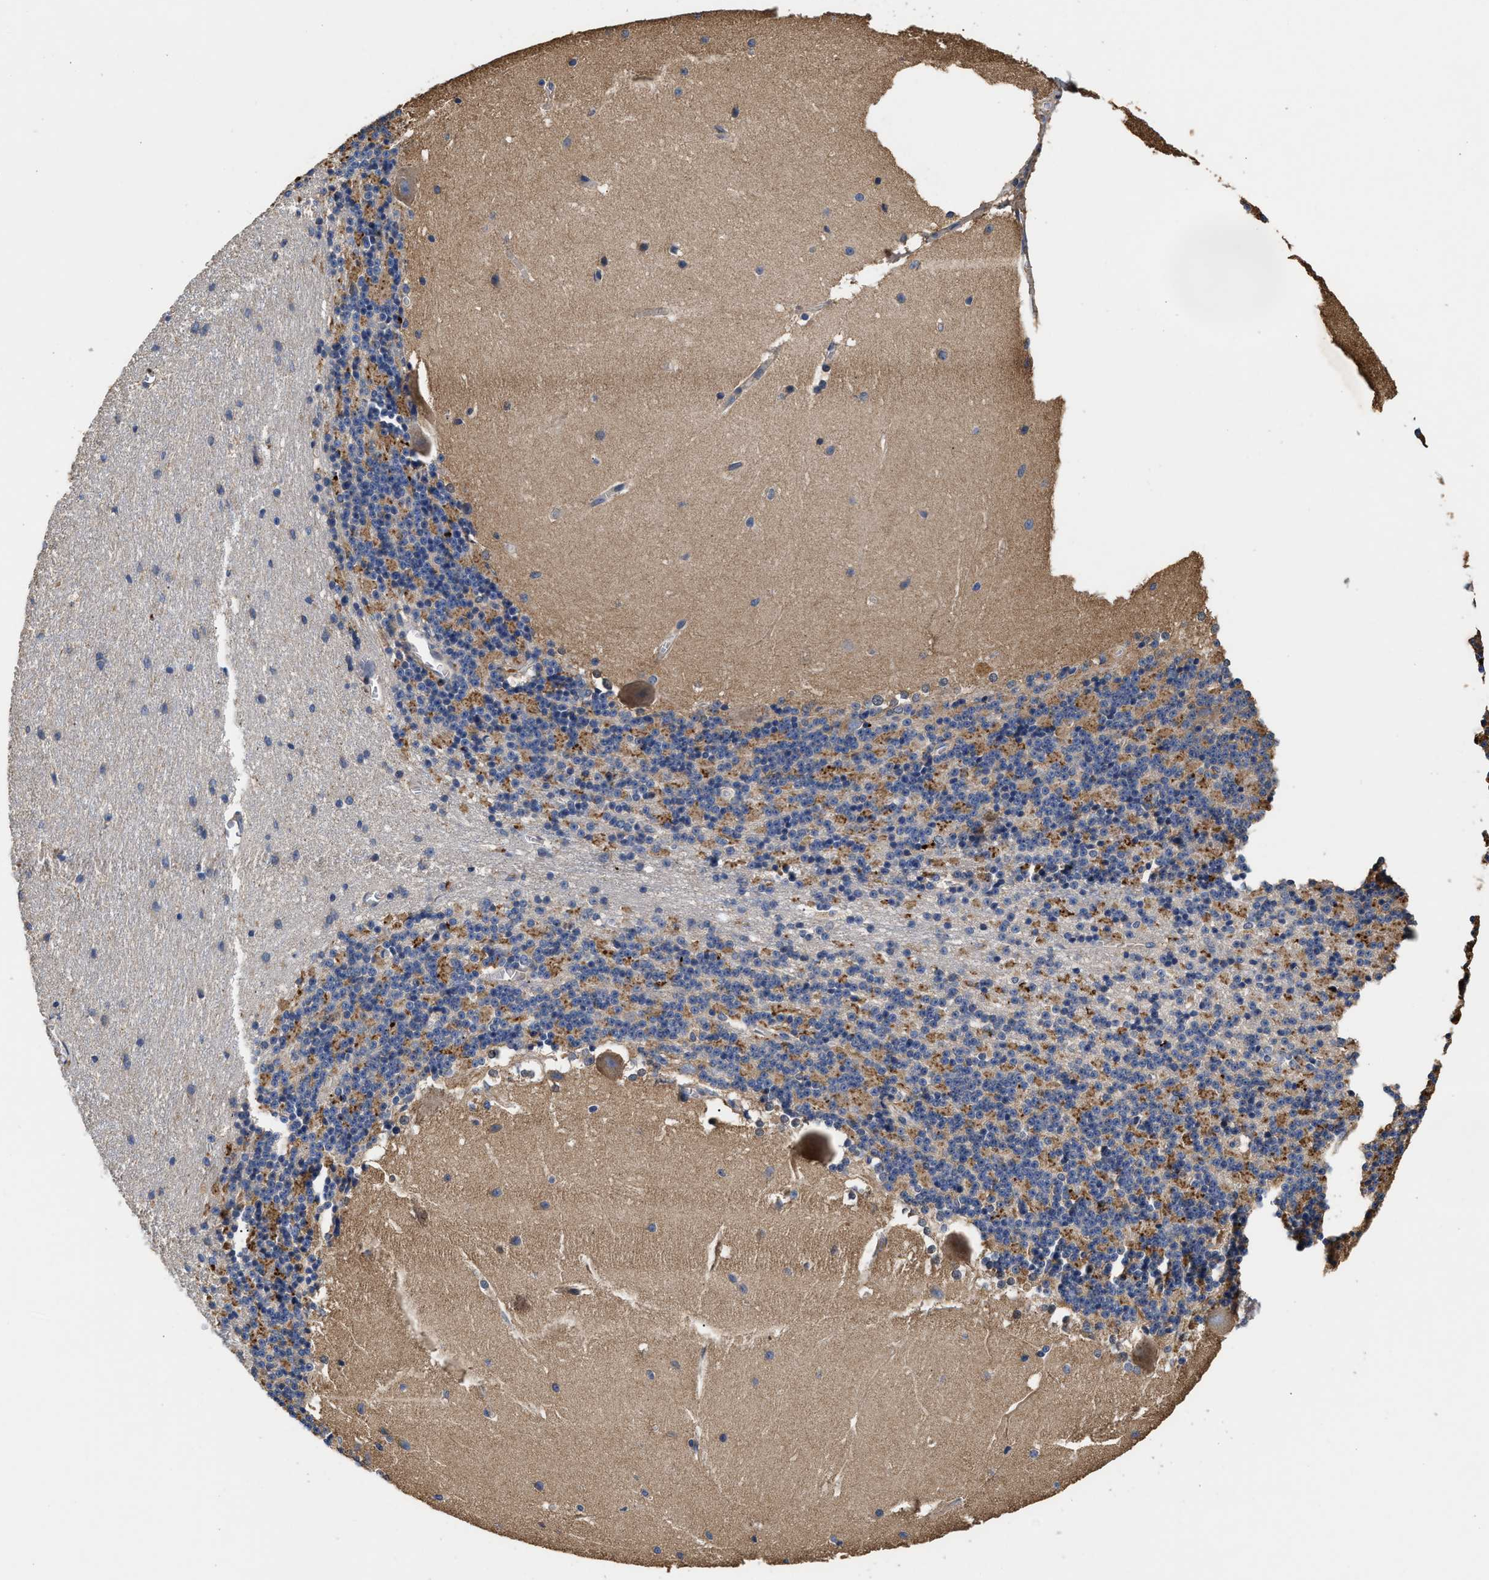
{"staining": {"intensity": "moderate", "quantity": "25%-75%", "location": "cytoplasmic/membranous"}, "tissue": "cerebellum", "cell_type": "Cells in granular layer", "image_type": "normal", "snomed": [{"axis": "morphology", "description": "Normal tissue, NOS"}, {"axis": "topography", "description": "Cerebellum"}], "caption": "Unremarkable cerebellum was stained to show a protein in brown. There is medium levels of moderate cytoplasmic/membranous positivity in about 25%-75% of cells in granular layer.", "gene": "KLB", "patient": {"sex": "female", "age": 19}}